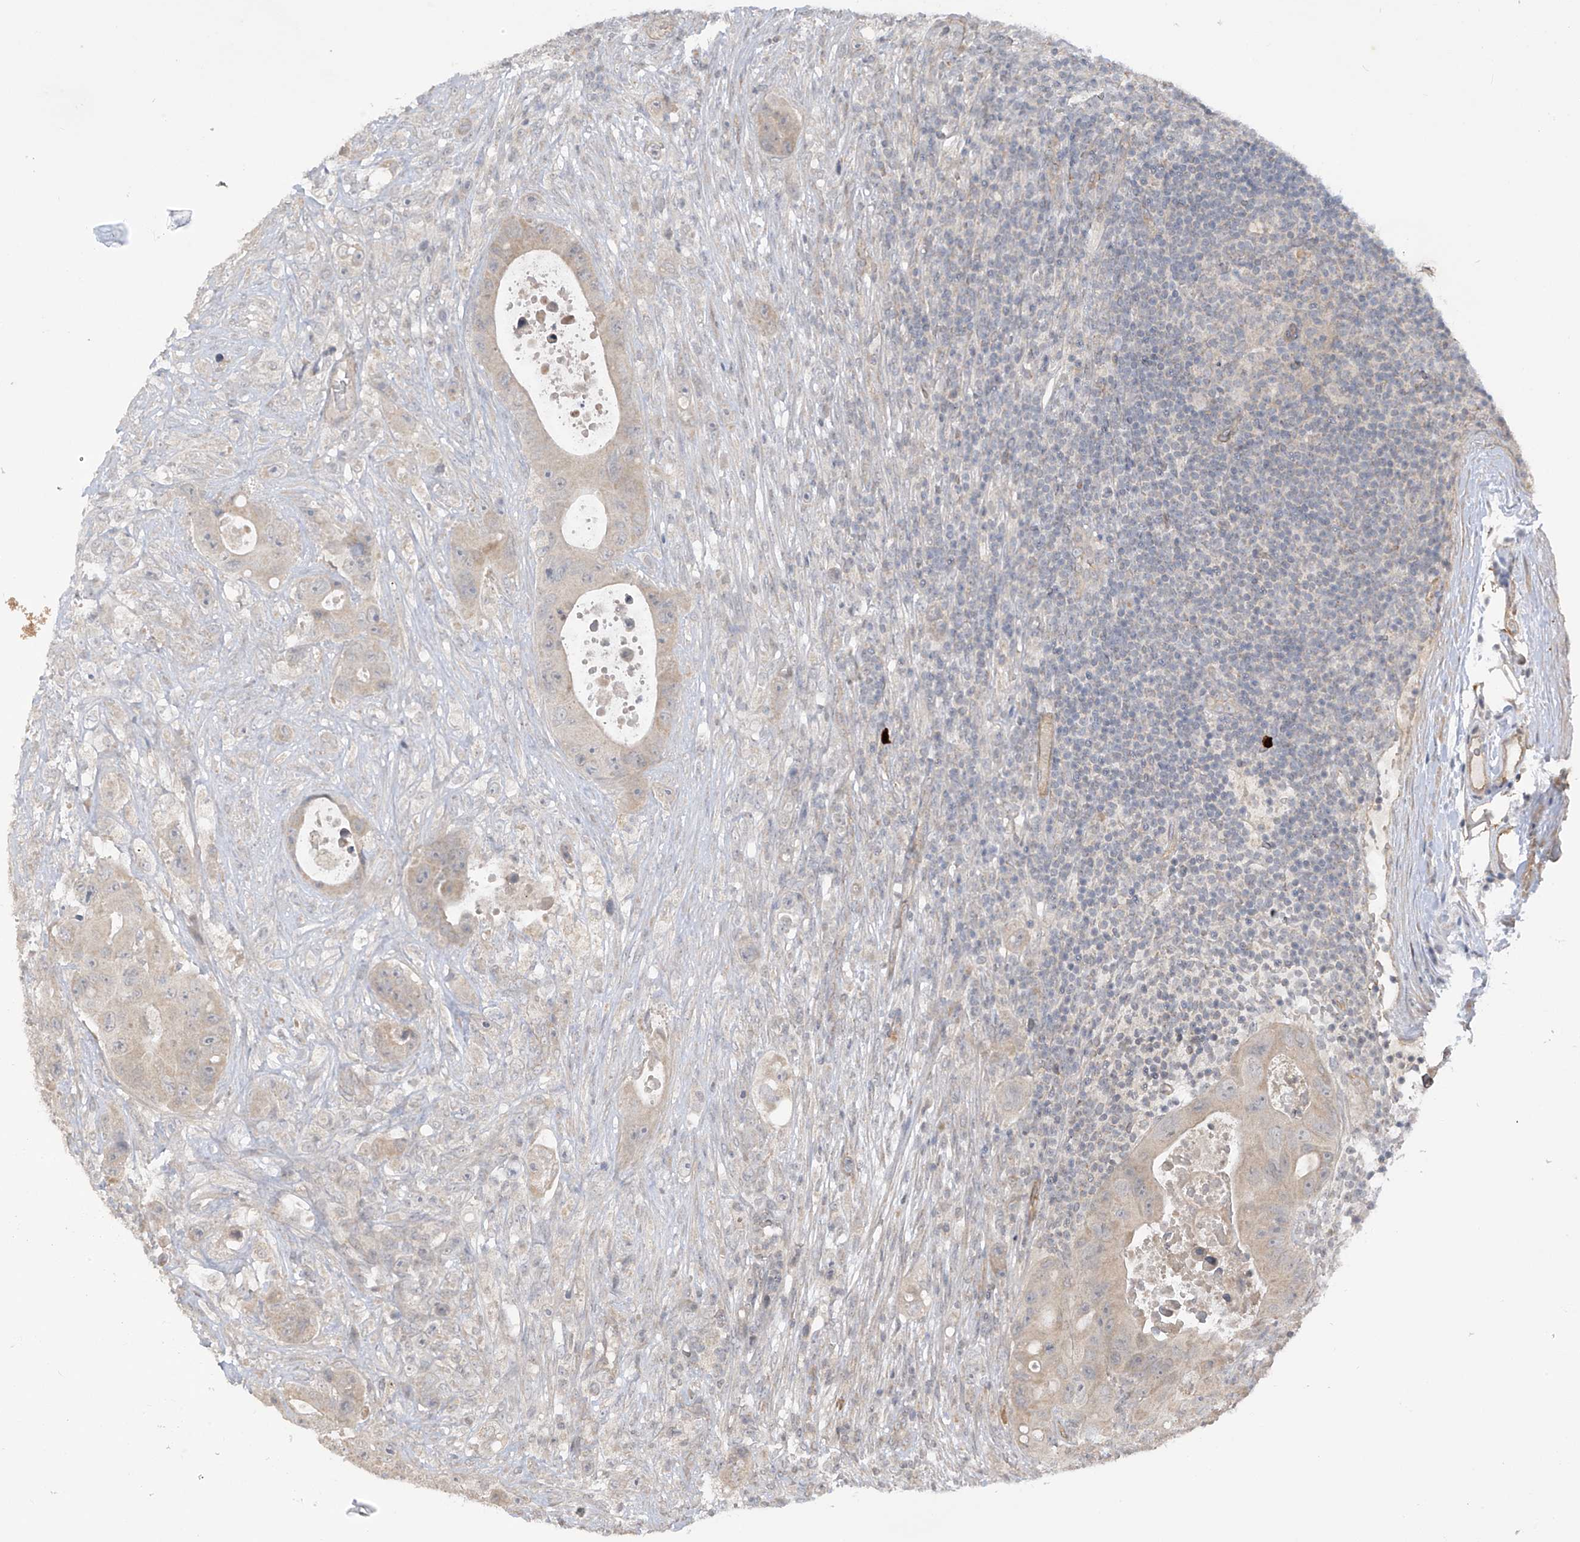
{"staining": {"intensity": "weak", "quantity": ">75%", "location": "cytoplasmic/membranous"}, "tissue": "colorectal cancer", "cell_type": "Tumor cells", "image_type": "cancer", "snomed": [{"axis": "morphology", "description": "Adenocarcinoma, NOS"}, {"axis": "topography", "description": "Colon"}], "caption": "Protein expression analysis of colorectal cancer exhibits weak cytoplasmic/membranous expression in approximately >75% of tumor cells.", "gene": "DGKQ", "patient": {"sex": "female", "age": 46}}